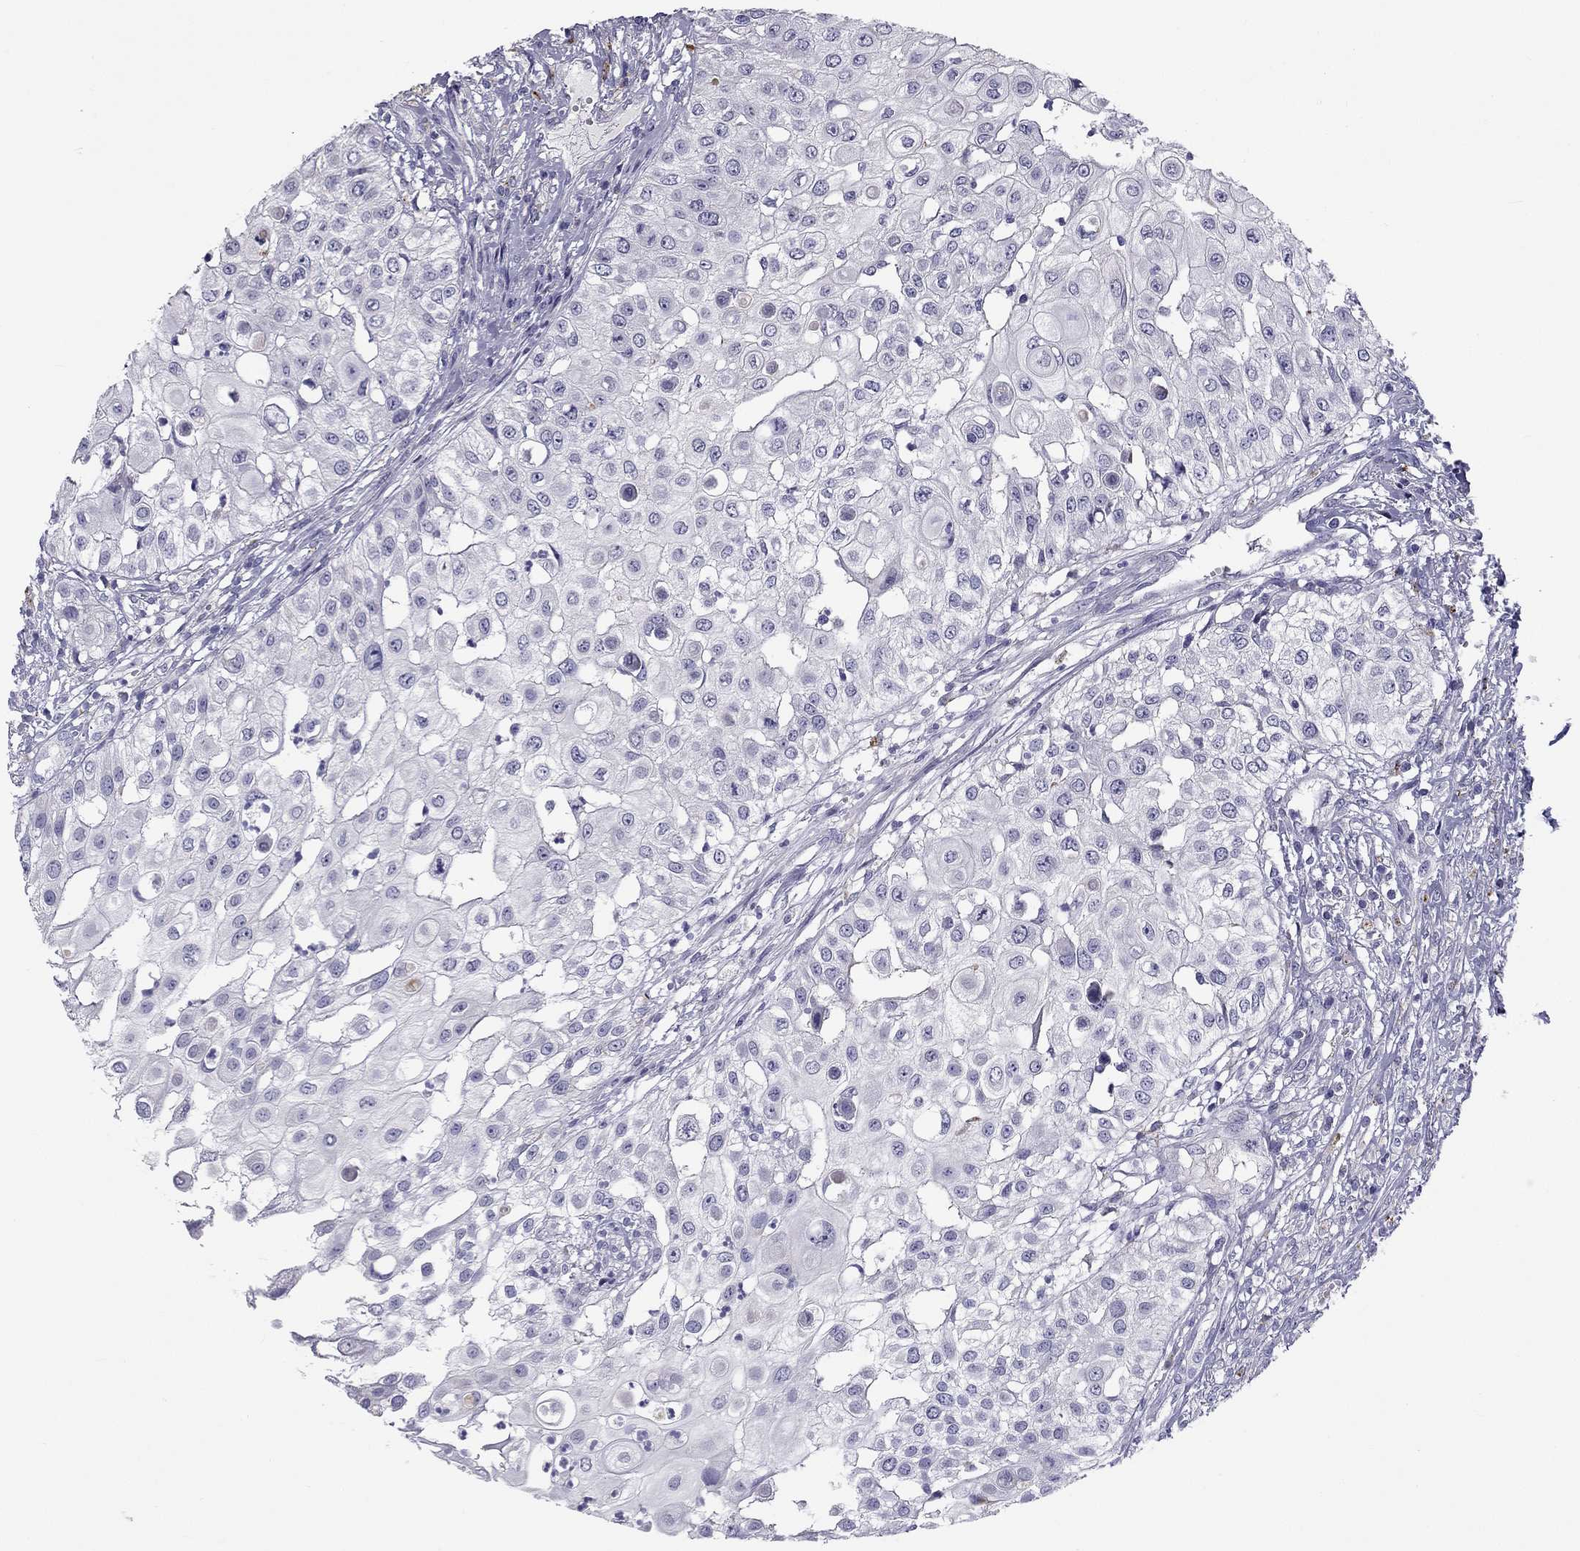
{"staining": {"intensity": "negative", "quantity": "none", "location": "none"}, "tissue": "urothelial cancer", "cell_type": "Tumor cells", "image_type": "cancer", "snomed": [{"axis": "morphology", "description": "Urothelial carcinoma, High grade"}, {"axis": "topography", "description": "Urinary bladder"}], "caption": "Immunohistochemistry of urothelial carcinoma (high-grade) displays no staining in tumor cells.", "gene": "CLPSL2", "patient": {"sex": "female", "age": 79}}